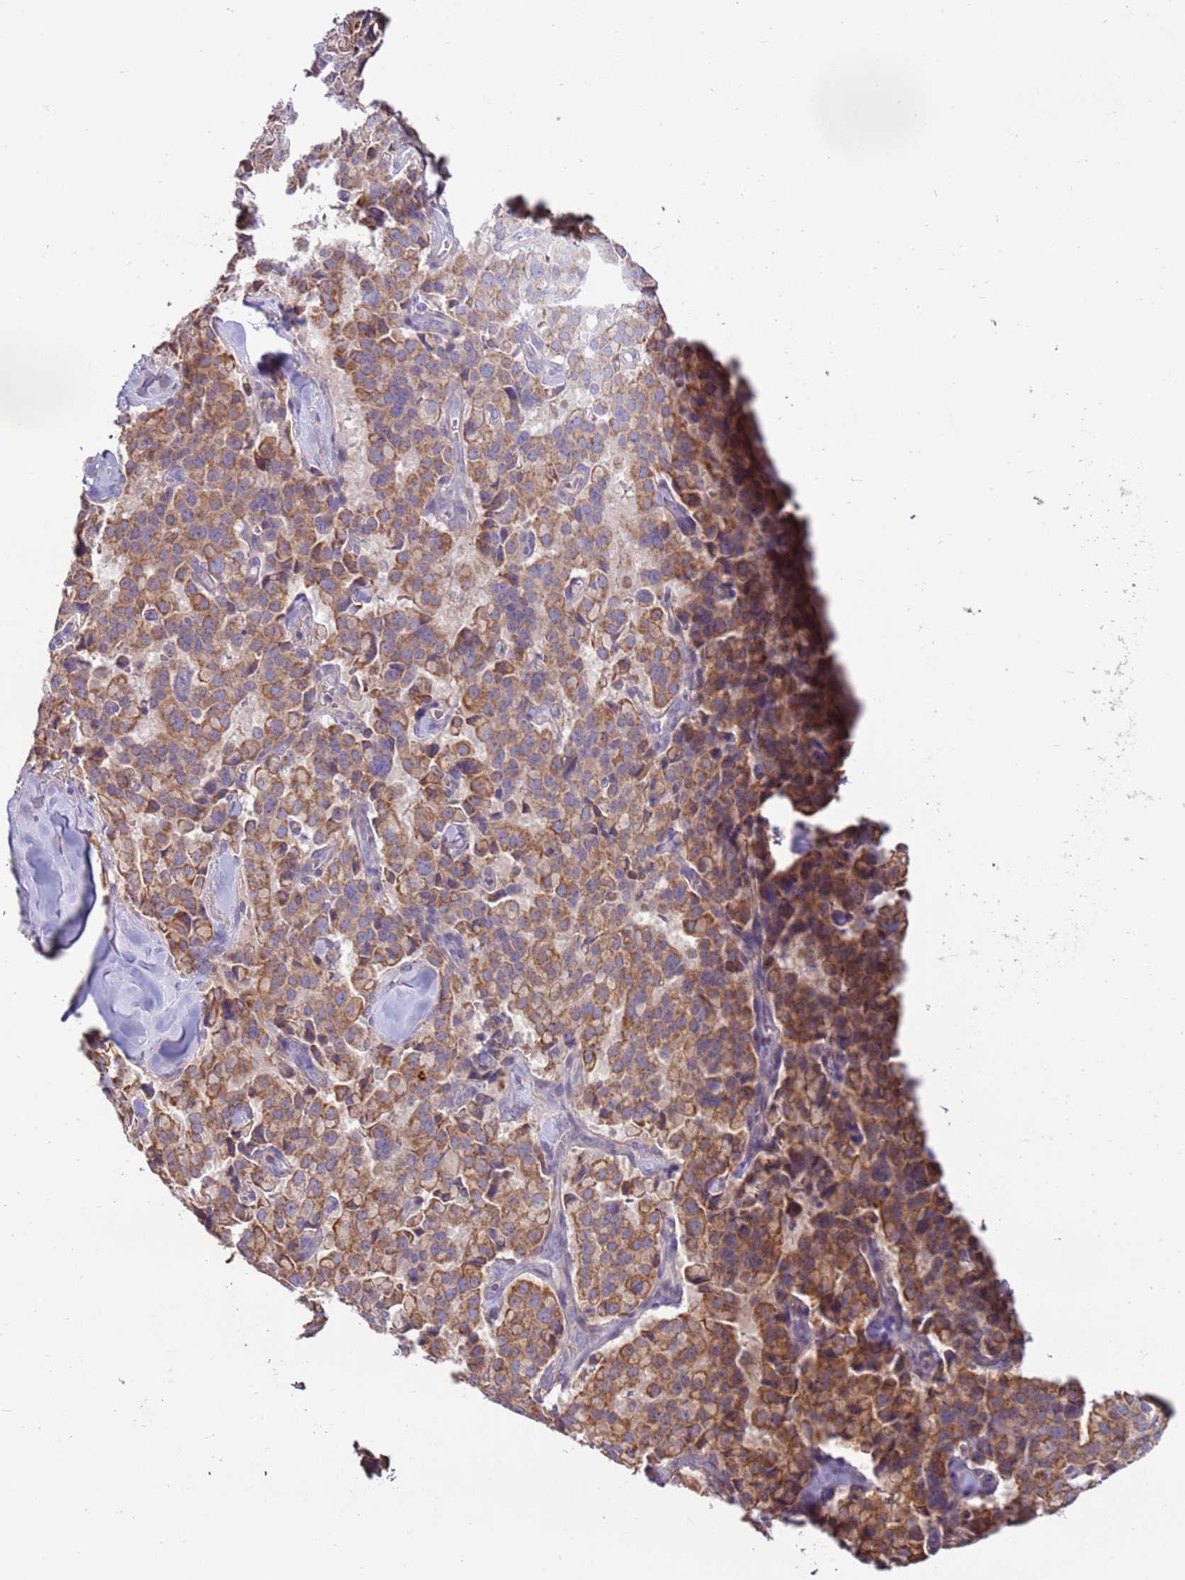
{"staining": {"intensity": "moderate", "quantity": ">75%", "location": "cytoplasmic/membranous"}, "tissue": "pancreatic cancer", "cell_type": "Tumor cells", "image_type": "cancer", "snomed": [{"axis": "morphology", "description": "Adenocarcinoma, NOS"}, {"axis": "topography", "description": "Pancreas"}], "caption": "Immunohistochemistry (DAB) staining of human pancreatic adenocarcinoma shows moderate cytoplasmic/membranous protein positivity in approximately >75% of tumor cells.", "gene": "EVA1B", "patient": {"sex": "male", "age": 65}}